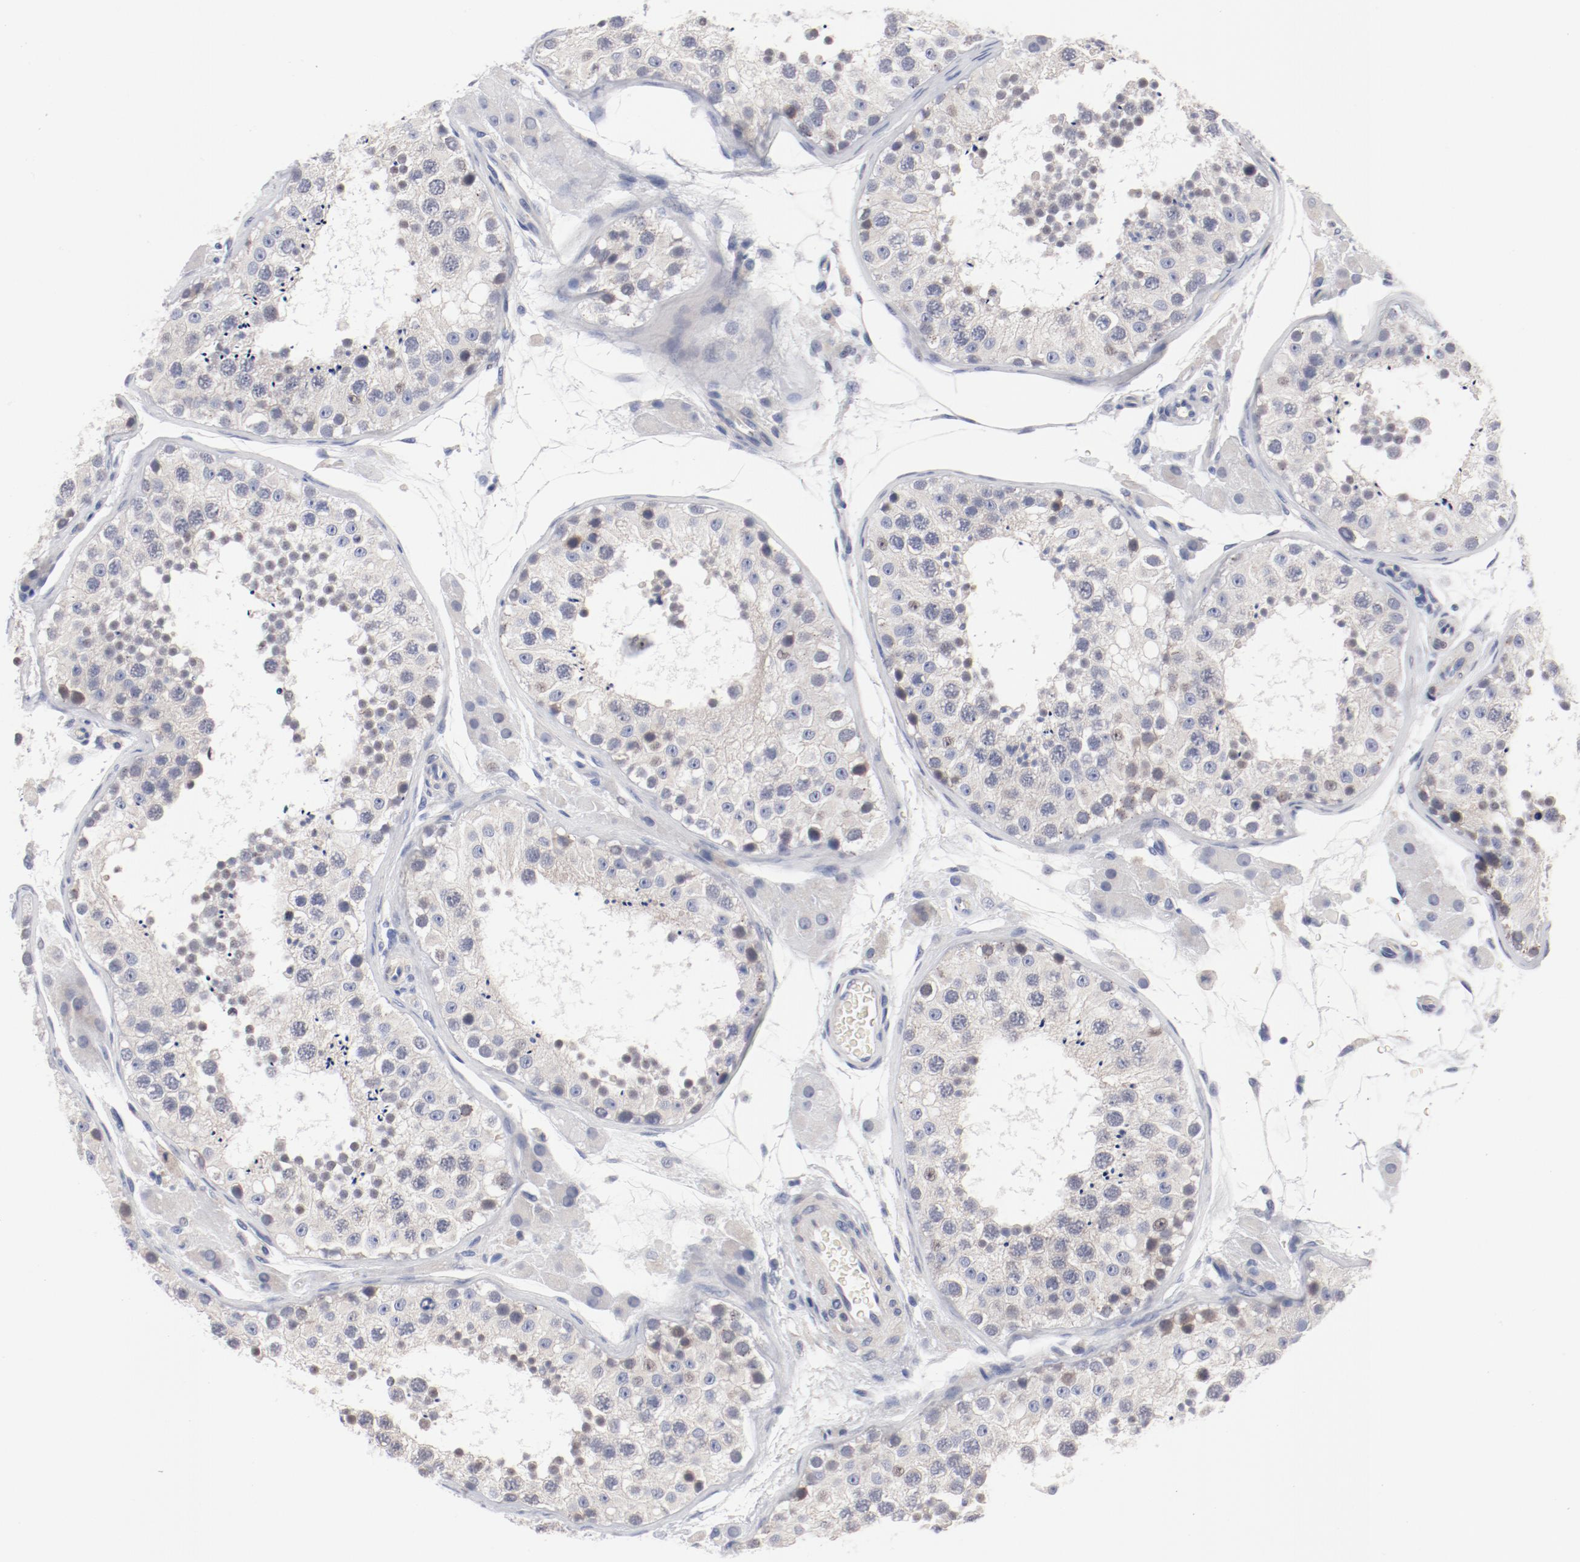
{"staining": {"intensity": "negative", "quantity": "none", "location": "none"}, "tissue": "testis", "cell_type": "Cells in seminiferous ducts", "image_type": "normal", "snomed": [{"axis": "morphology", "description": "Normal tissue, NOS"}, {"axis": "topography", "description": "Testis"}], "caption": "There is no significant expression in cells in seminiferous ducts of testis. (DAB (3,3'-diaminobenzidine) immunohistochemistry, high magnification).", "gene": "KCNK13", "patient": {"sex": "male", "age": 26}}